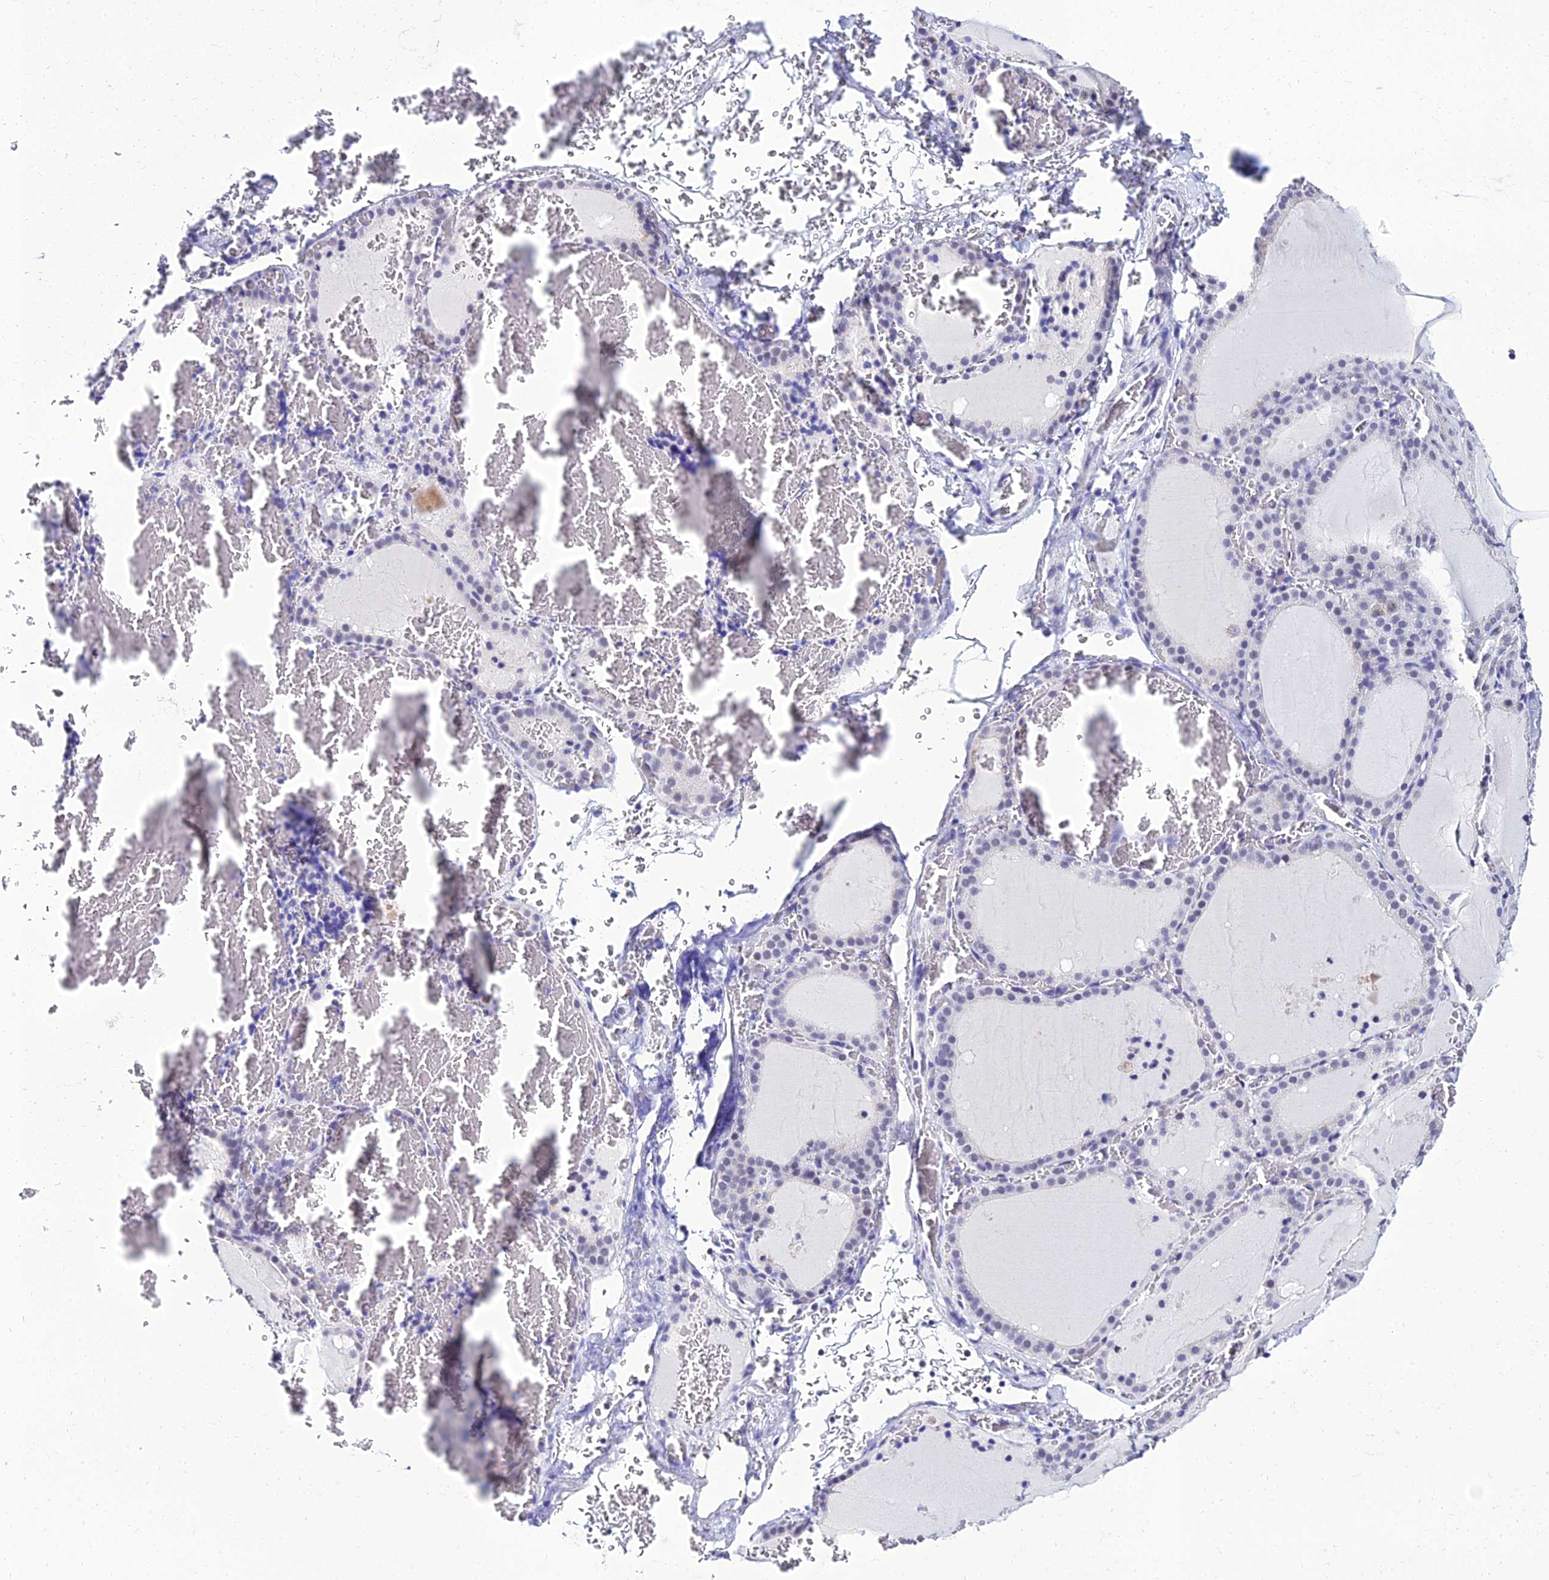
{"staining": {"intensity": "negative", "quantity": "none", "location": "none"}, "tissue": "thyroid gland", "cell_type": "Glandular cells", "image_type": "normal", "snomed": [{"axis": "morphology", "description": "Normal tissue, NOS"}, {"axis": "topography", "description": "Thyroid gland"}], "caption": "Image shows no significant protein expression in glandular cells of unremarkable thyroid gland. Nuclei are stained in blue.", "gene": "PPP4R2", "patient": {"sex": "female", "age": 39}}